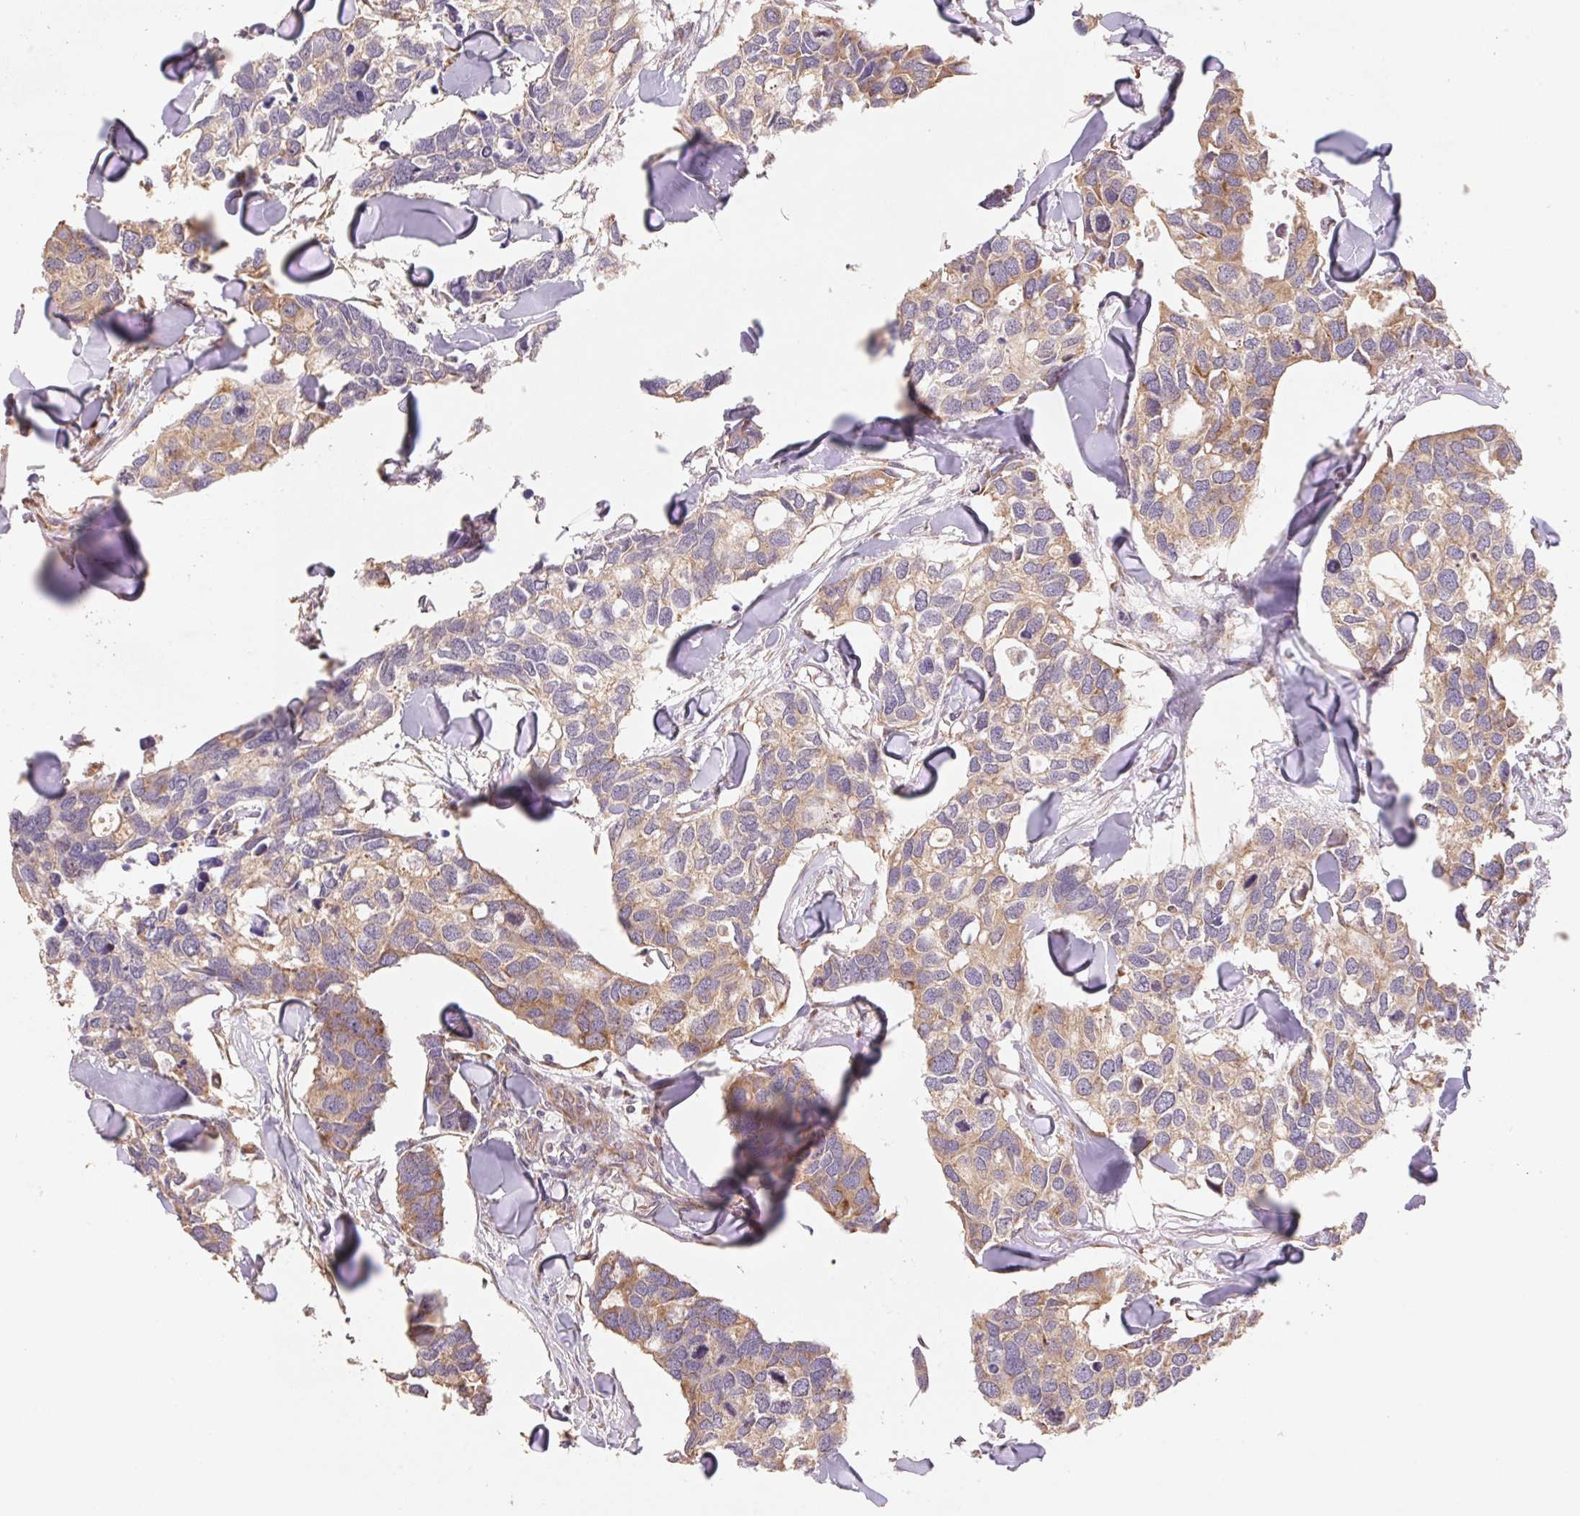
{"staining": {"intensity": "weak", "quantity": ">75%", "location": "cytoplasmic/membranous"}, "tissue": "breast cancer", "cell_type": "Tumor cells", "image_type": "cancer", "snomed": [{"axis": "morphology", "description": "Duct carcinoma"}, {"axis": "topography", "description": "Breast"}], "caption": "Breast infiltrating ductal carcinoma was stained to show a protein in brown. There is low levels of weak cytoplasmic/membranous expression in approximately >75% of tumor cells. (IHC, brightfield microscopy, high magnification).", "gene": "RPL27A", "patient": {"sex": "female", "age": 83}}